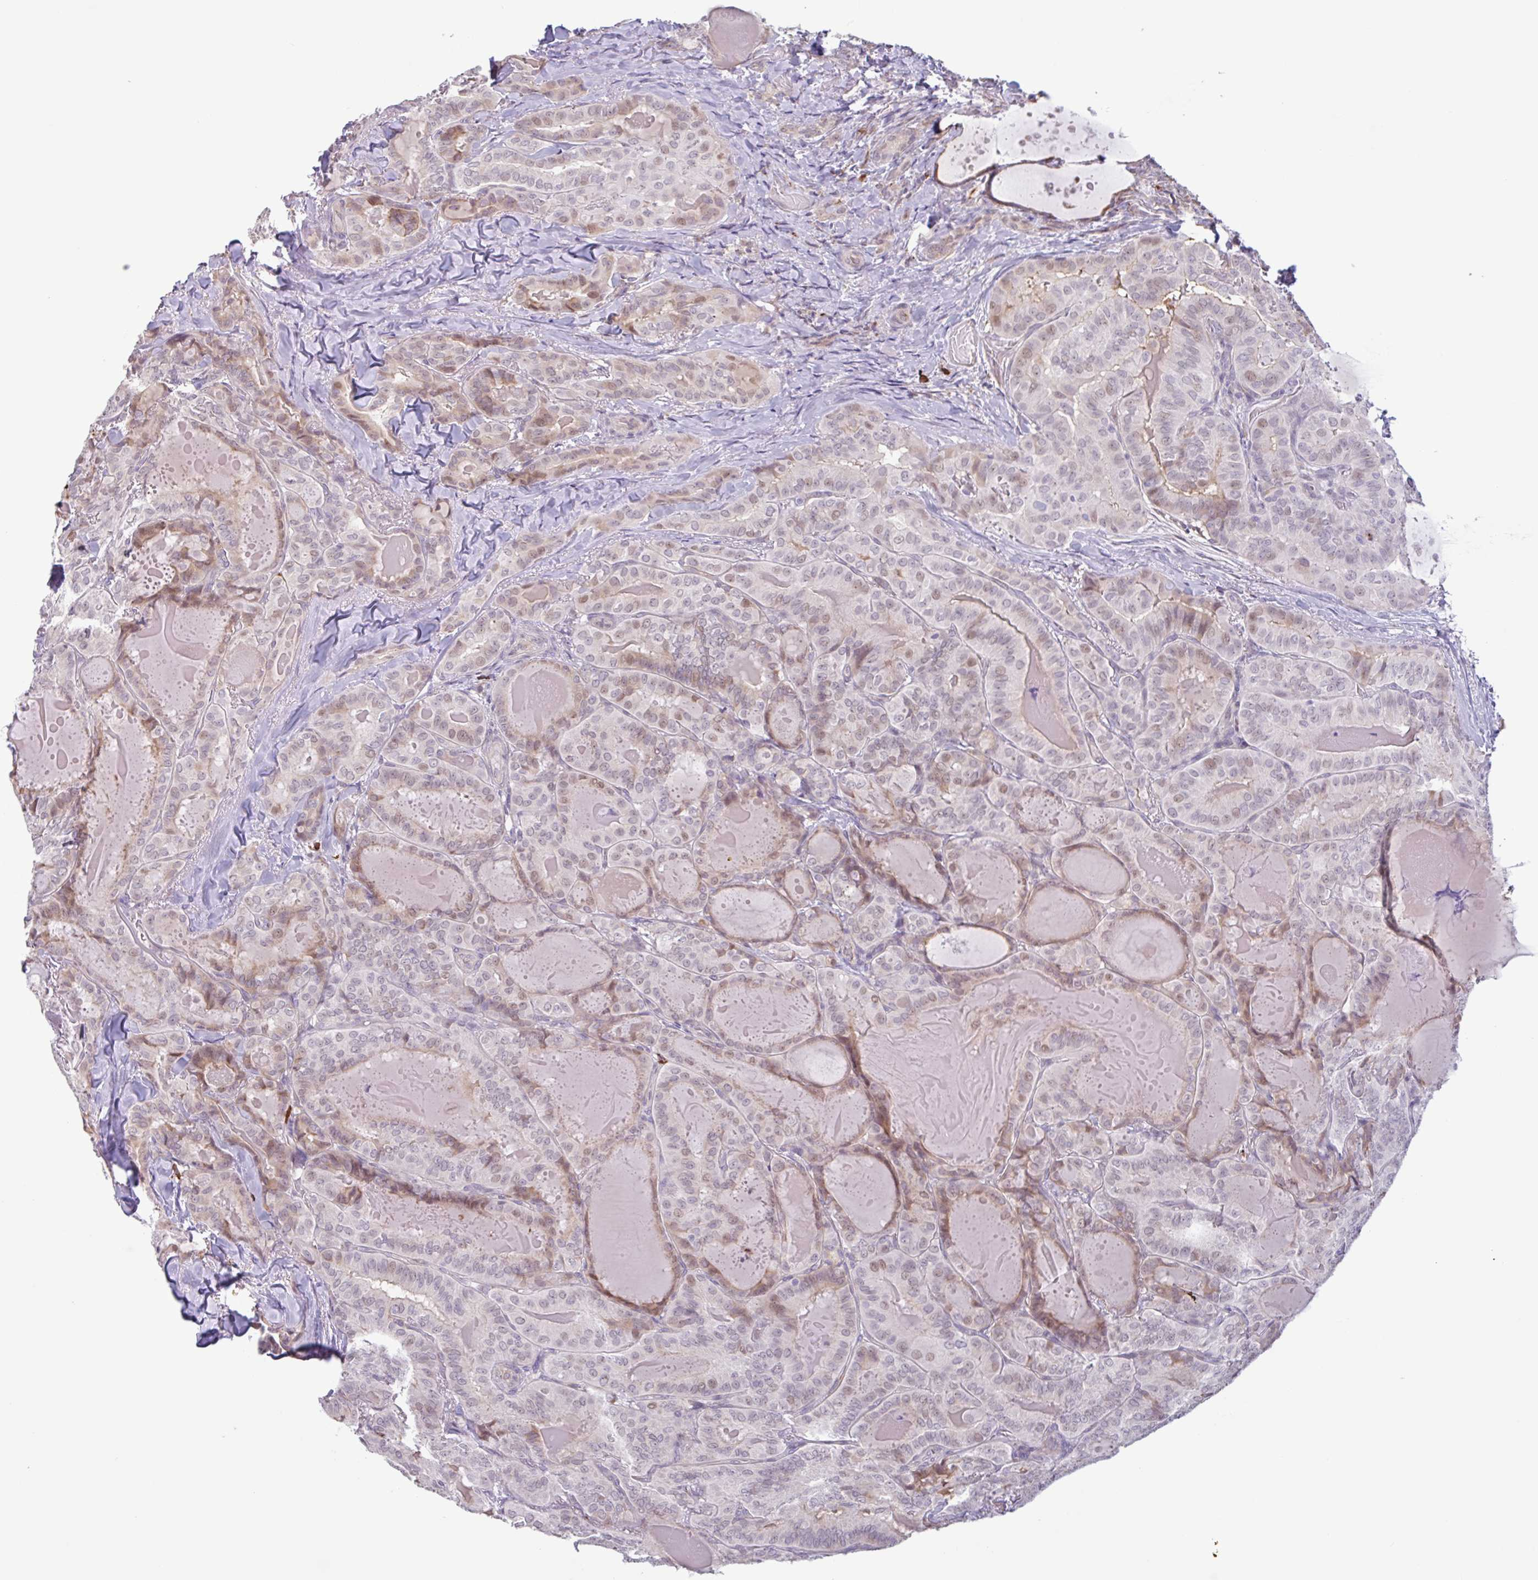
{"staining": {"intensity": "weak", "quantity": "25%-75%", "location": "nuclear"}, "tissue": "thyroid cancer", "cell_type": "Tumor cells", "image_type": "cancer", "snomed": [{"axis": "morphology", "description": "Papillary adenocarcinoma, NOS"}, {"axis": "topography", "description": "Thyroid gland"}], "caption": "This image shows immunohistochemistry (IHC) staining of human papillary adenocarcinoma (thyroid), with low weak nuclear expression in about 25%-75% of tumor cells.", "gene": "TAF1D", "patient": {"sex": "female", "age": 68}}